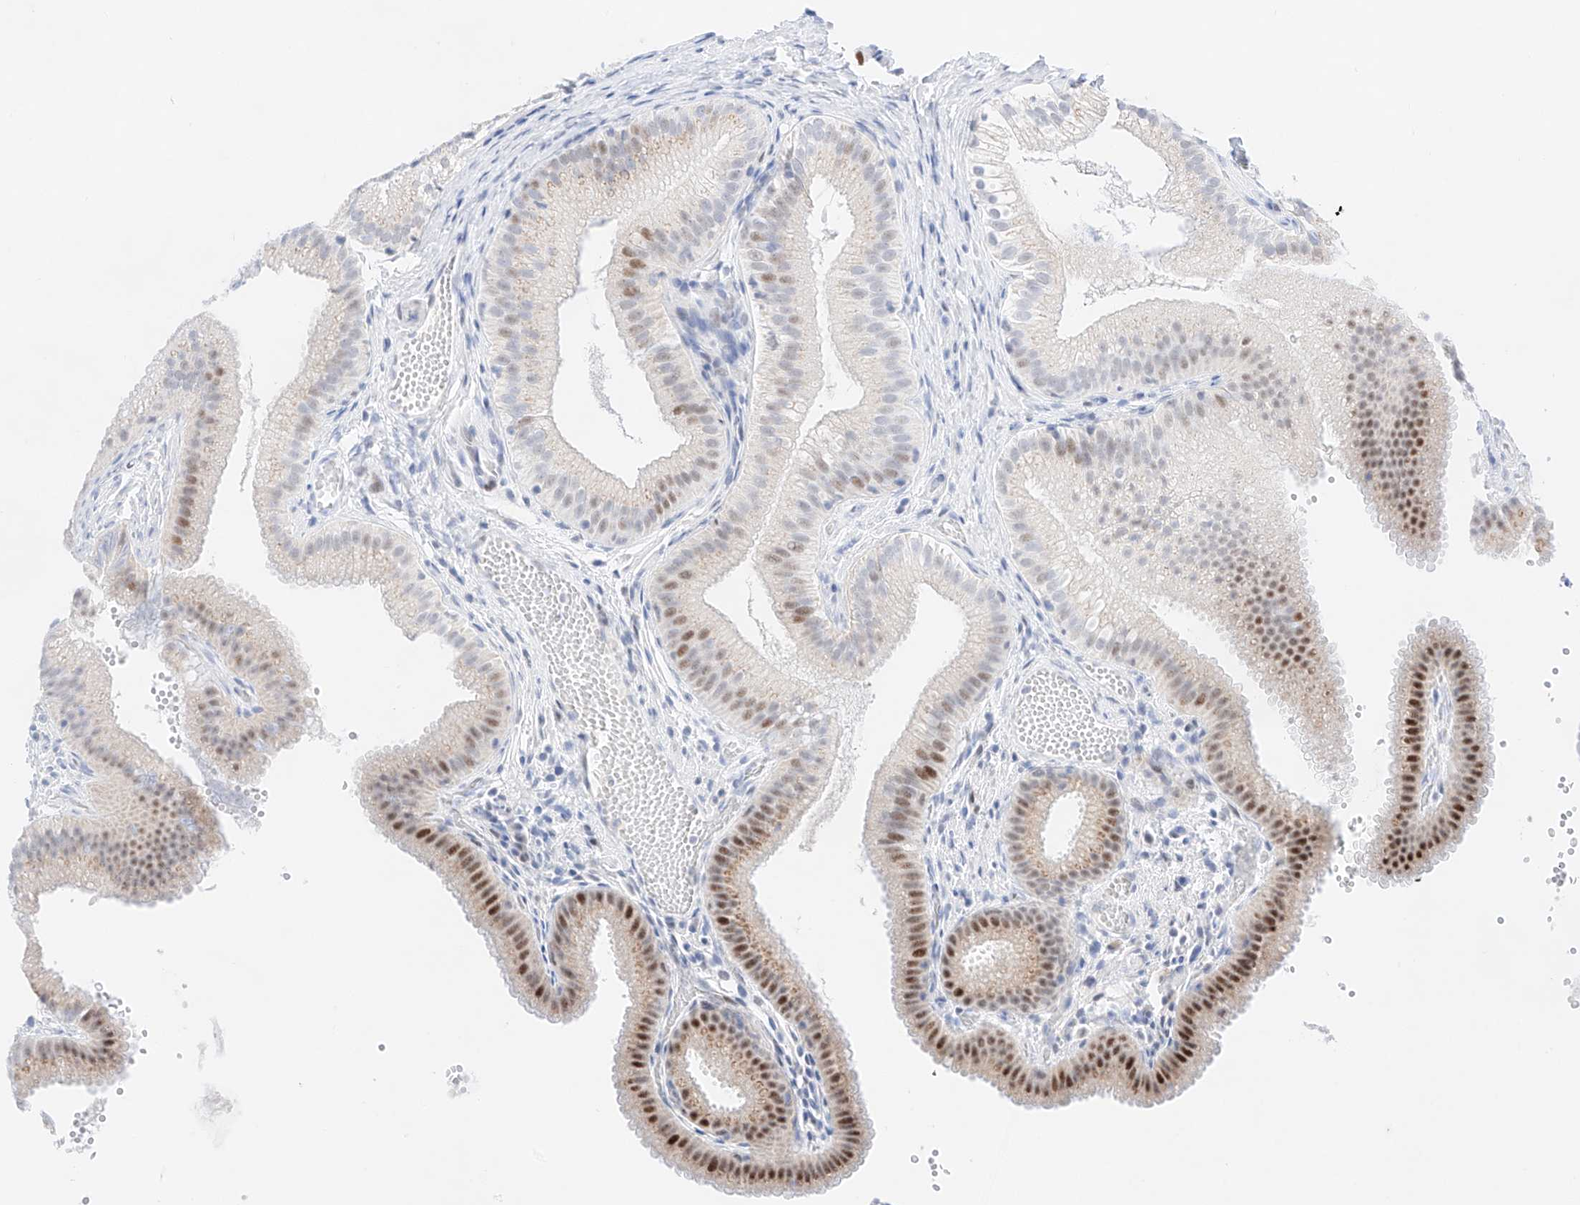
{"staining": {"intensity": "strong", "quantity": "25%-75%", "location": "cytoplasmic/membranous,nuclear"}, "tissue": "gallbladder", "cell_type": "Glandular cells", "image_type": "normal", "snomed": [{"axis": "morphology", "description": "Normal tissue, NOS"}, {"axis": "topography", "description": "Gallbladder"}], "caption": "Immunohistochemical staining of normal human gallbladder exhibits strong cytoplasmic/membranous,nuclear protein expression in approximately 25%-75% of glandular cells.", "gene": "NT5C3B", "patient": {"sex": "female", "age": 30}}